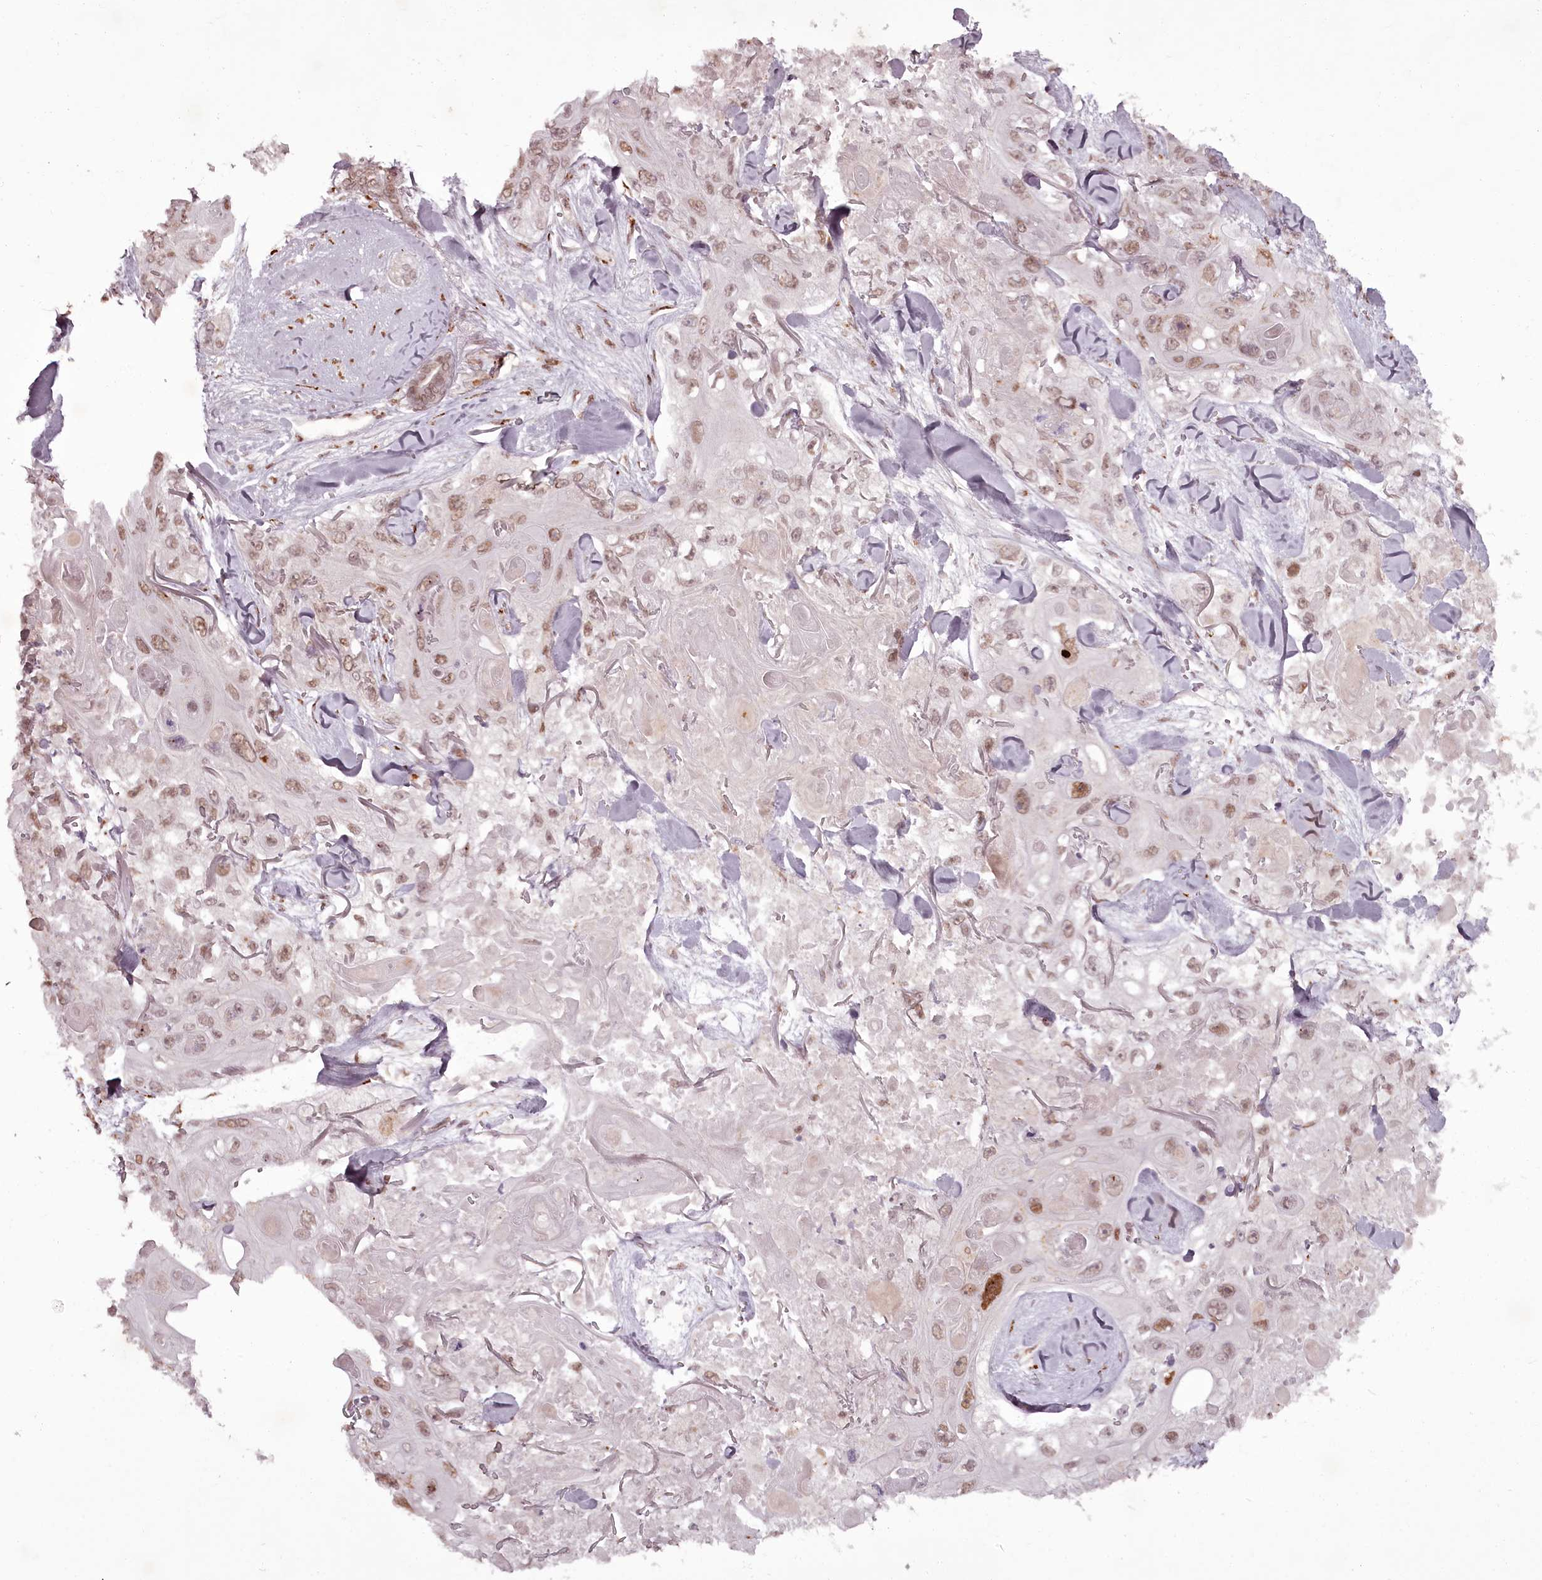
{"staining": {"intensity": "moderate", "quantity": ">75%", "location": "nuclear"}, "tissue": "skin cancer", "cell_type": "Tumor cells", "image_type": "cancer", "snomed": [{"axis": "morphology", "description": "Normal tissue, NOS"}, {"axis": "morphology", "description": "Squamous cell carcinoma, NOS"}, {"axis": "topography", "description": "Skin"}], "caption": "IHC staining of squamous cell carcinoma (skin), which displays medium levels of moderate nuclear expression in approximately >75% of tumor cells indicating moderate nuclear protein staining. The staining was performed using DAB (3,3'-diaminobenzidine) (brown) for protein detection and nuclei were counterstained in hematoxylin (blue).", "gene": "CEP83", "patient": {"sex": "male", "age": 72}}